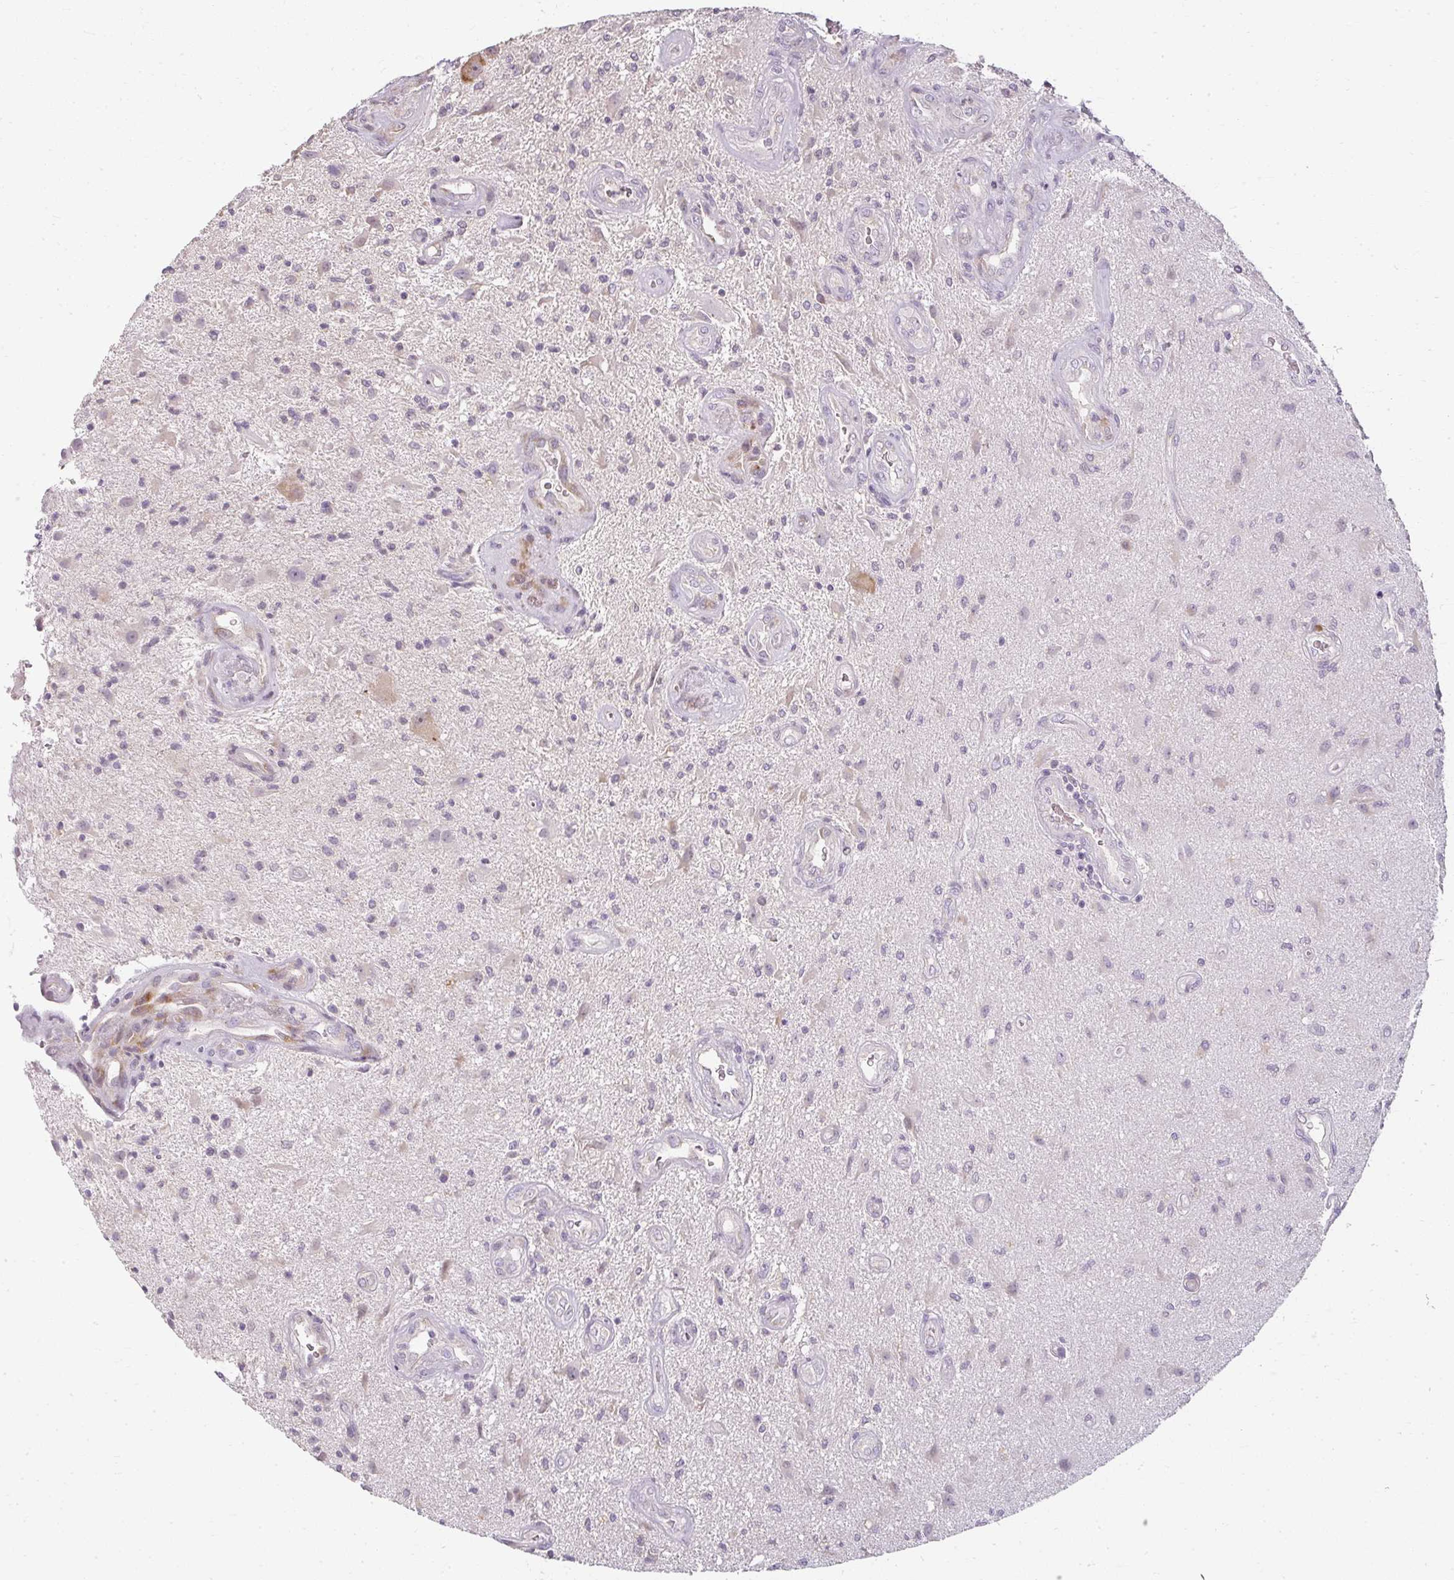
{"staining": {"intensity": "weak", "quantity": "<25%", "location": "cytoplasmic/membranous"}, "tissue": "glioma", "cell_type": "Tumor cells", "image_type": "cancer", "snomed": [{"axis": "morphology", "description": "Glioma, malignant, High grade"}, {"axis": "topography", "description": "Brain"}], "caption": "High power microscopy image of an immunohistochemistry (IHC) photomicrograph of malignant glioma (high-grade), revealing no significant expression in tumor cells. (DAB (3,3'-diaminobenzidine) immunohistochemistry, high magnification).", "gene": "ZFYVE26", "patient": {"sex": "male", "age": 67}}